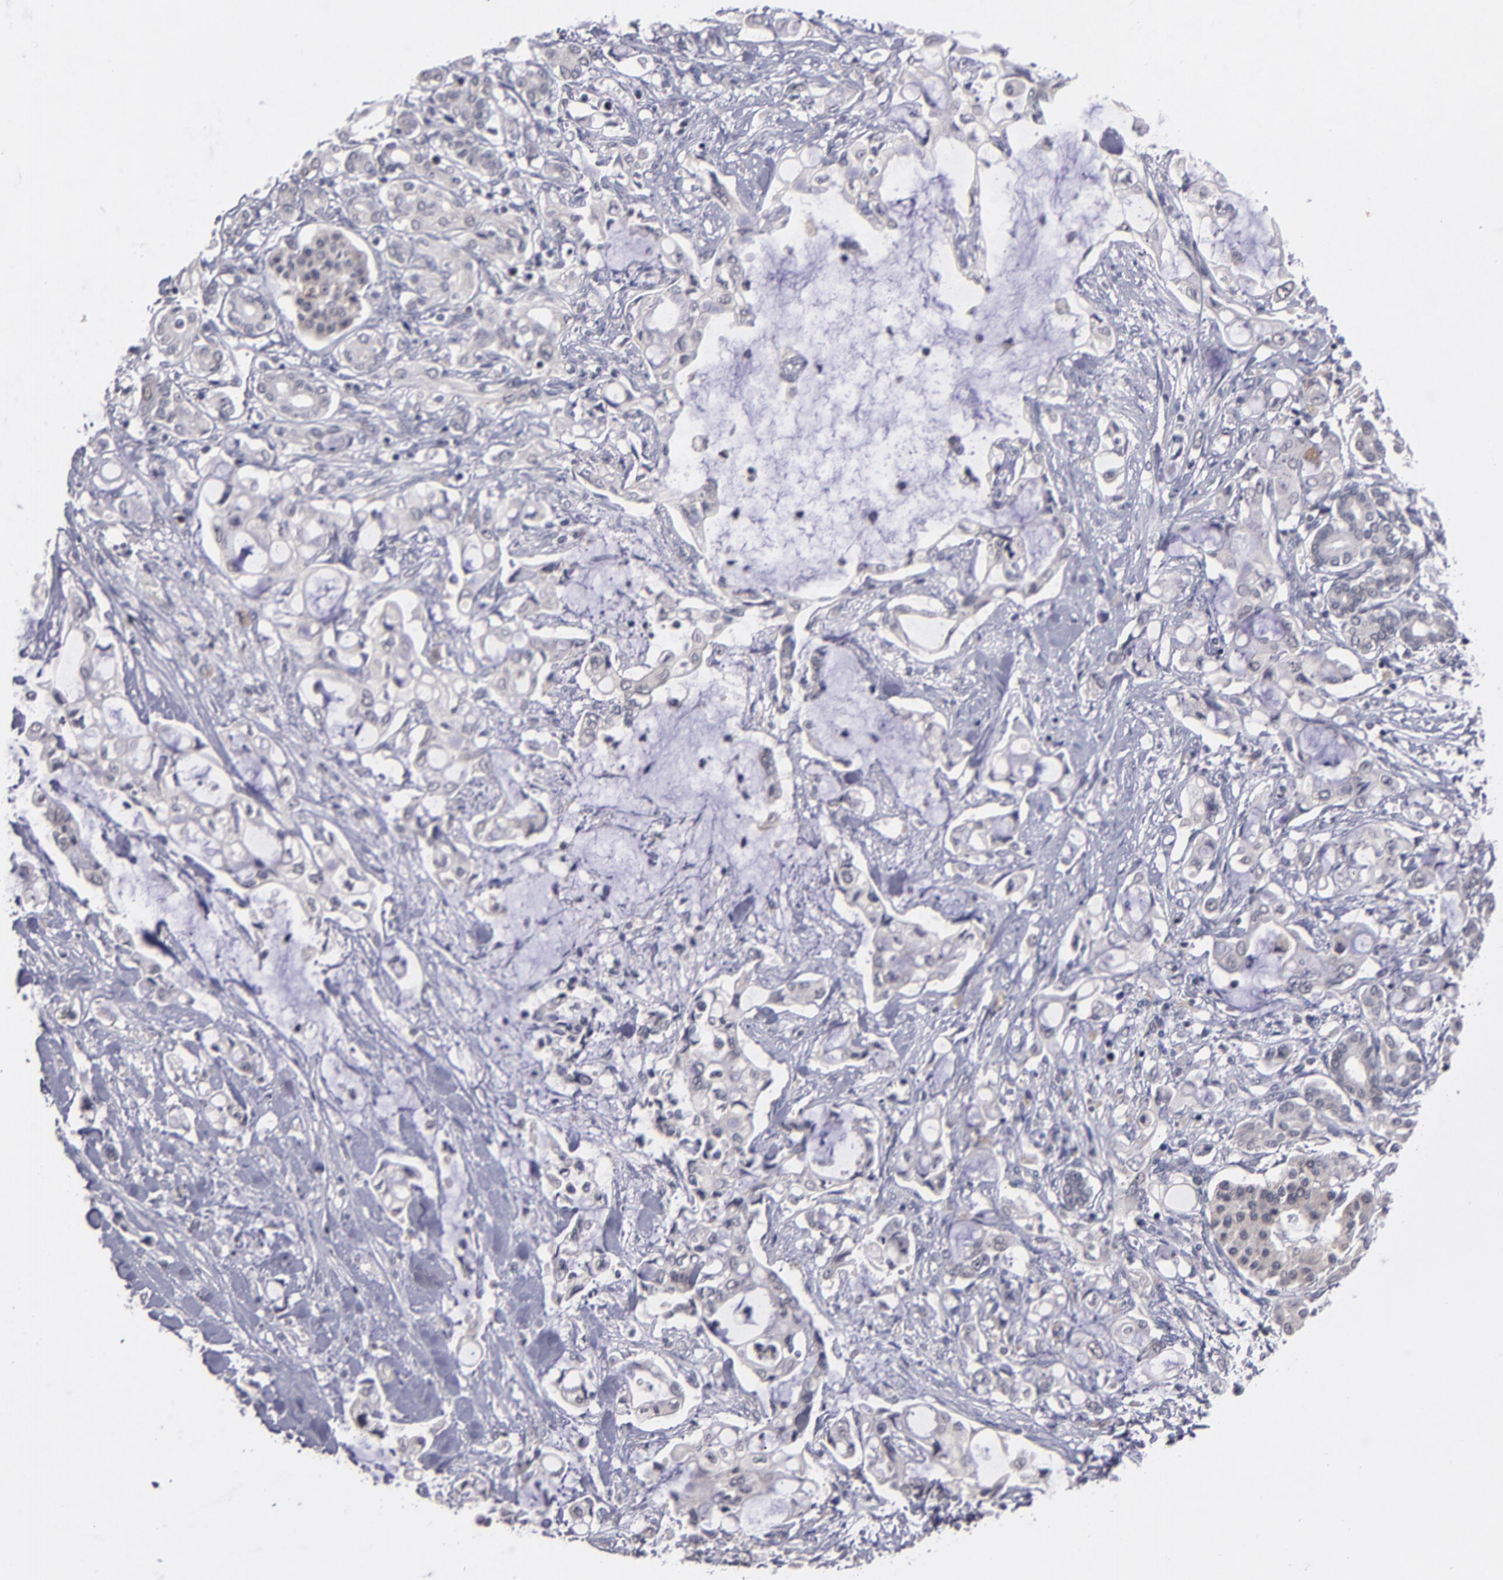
{"staining": {"intensity": "weak", "quantity": "25%-75%", "location": "cytoplasmic/membranous"}, "tissue": "pancreatic cancer", "cell_type": "Tumor cells", "image_type": "cancer", "snomed": [{"axis": "morphology", "description": "Adenocarcinoma, NOS"}, {"axis": "topography", "description": "Pancreas"}], "caption": "An immunohistochemistry micrograph of neoplastic tissue is shown. Protein staining in brown shows weak cytoplasmic/membranous positivity in adenocarcinoma (pancreatic) within tumor cells.", "gene": "CDC7", "patient": {"sex": "female", "age": 70}}